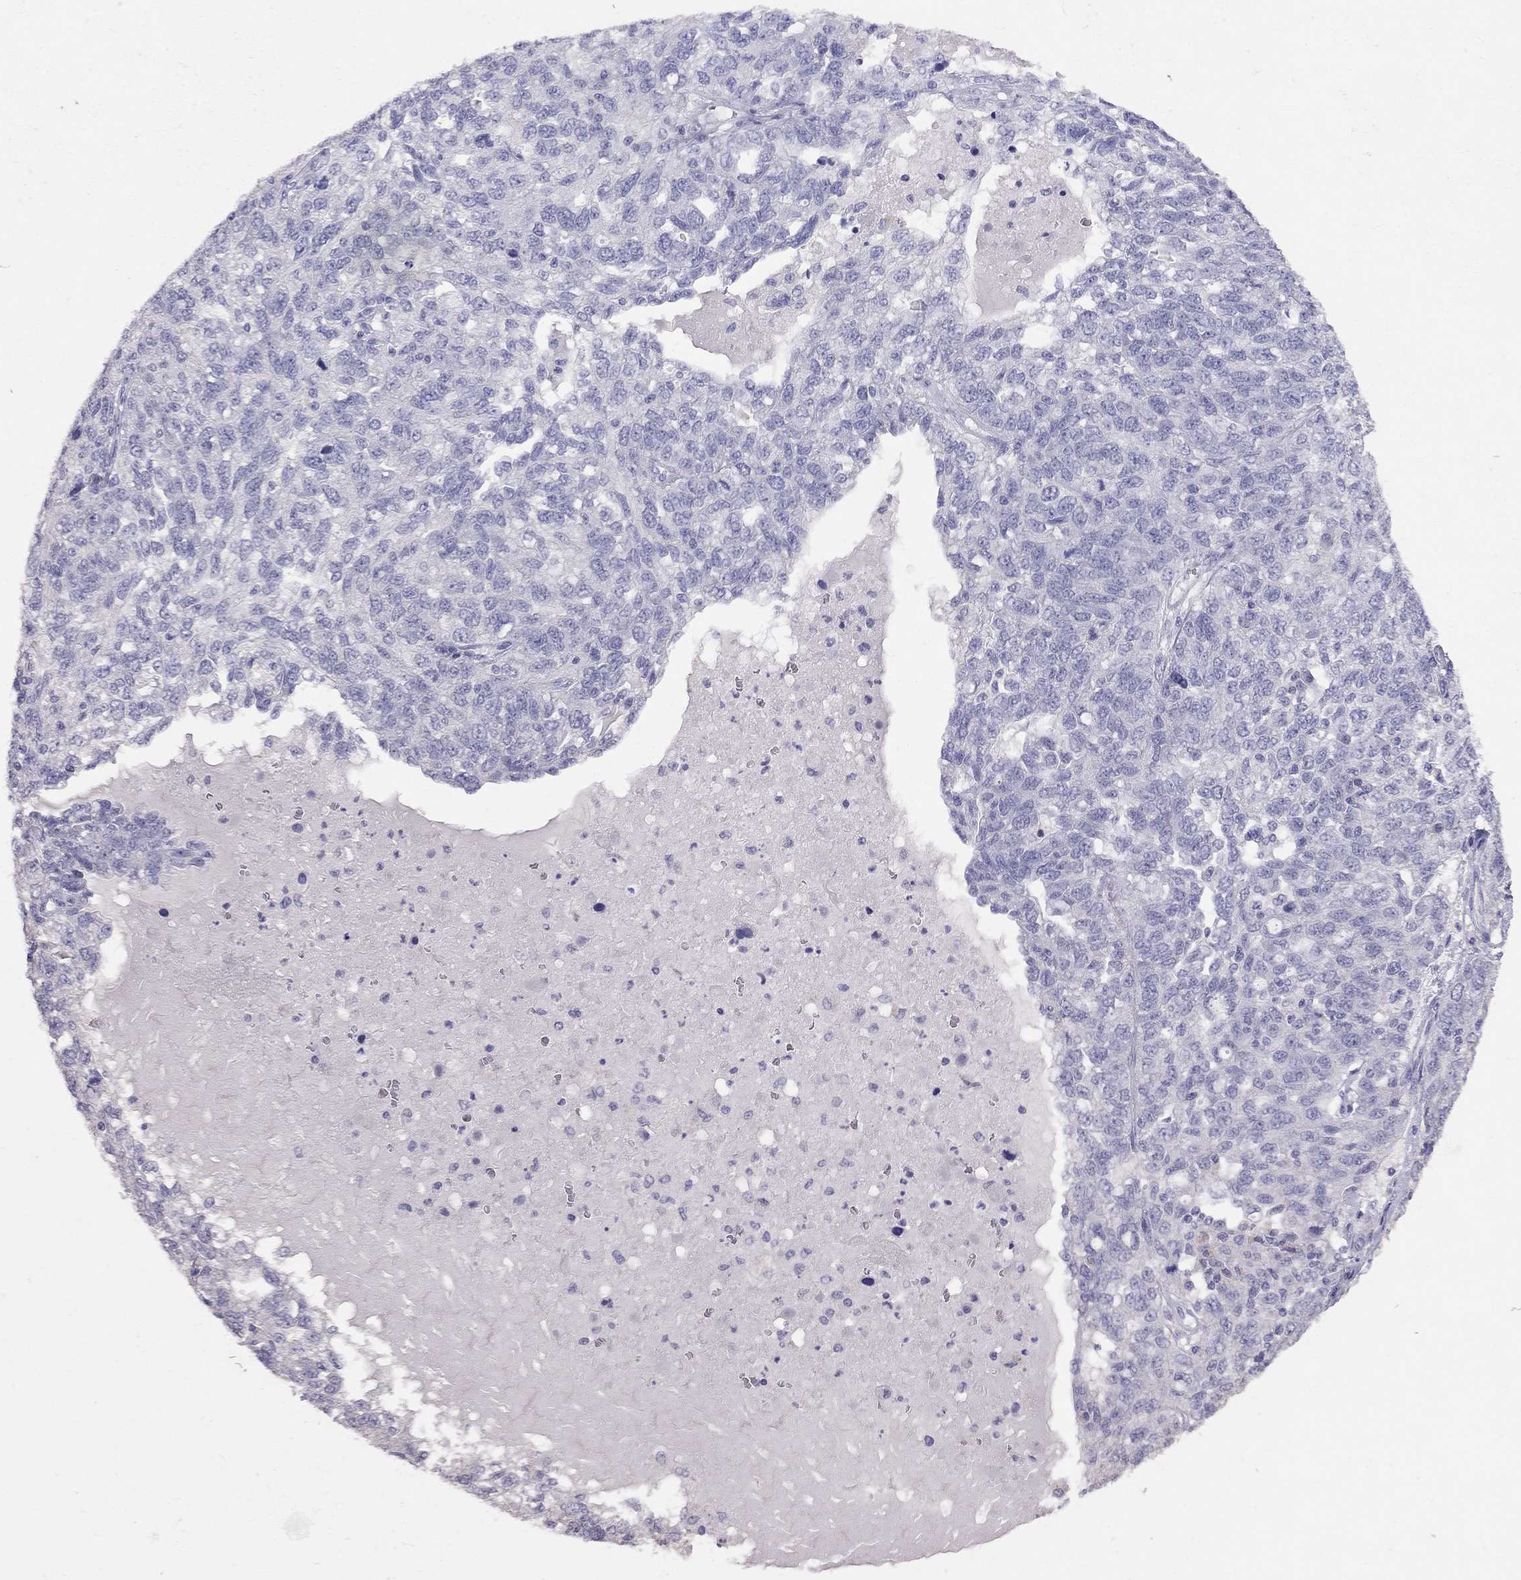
{"staining": {"intensity": "negative", "quantity": "none", "location": "none"}, "tissue": "ovarian cancer", "cell_type": "Tumor cells", "image_type": "cancer", "snomed": [{"axis": "morphology", "description": "Cystadenocarcinoma, serous, NOS"}, {"axis": "topography", "description": "Ovary"}], "caption": "The immunohistochemistry micrograph has no significant staining in tumor cells of ovarian cancer tissue.", "gene": "PSMB11", "patient": {"sex": "female", "age": 71}}